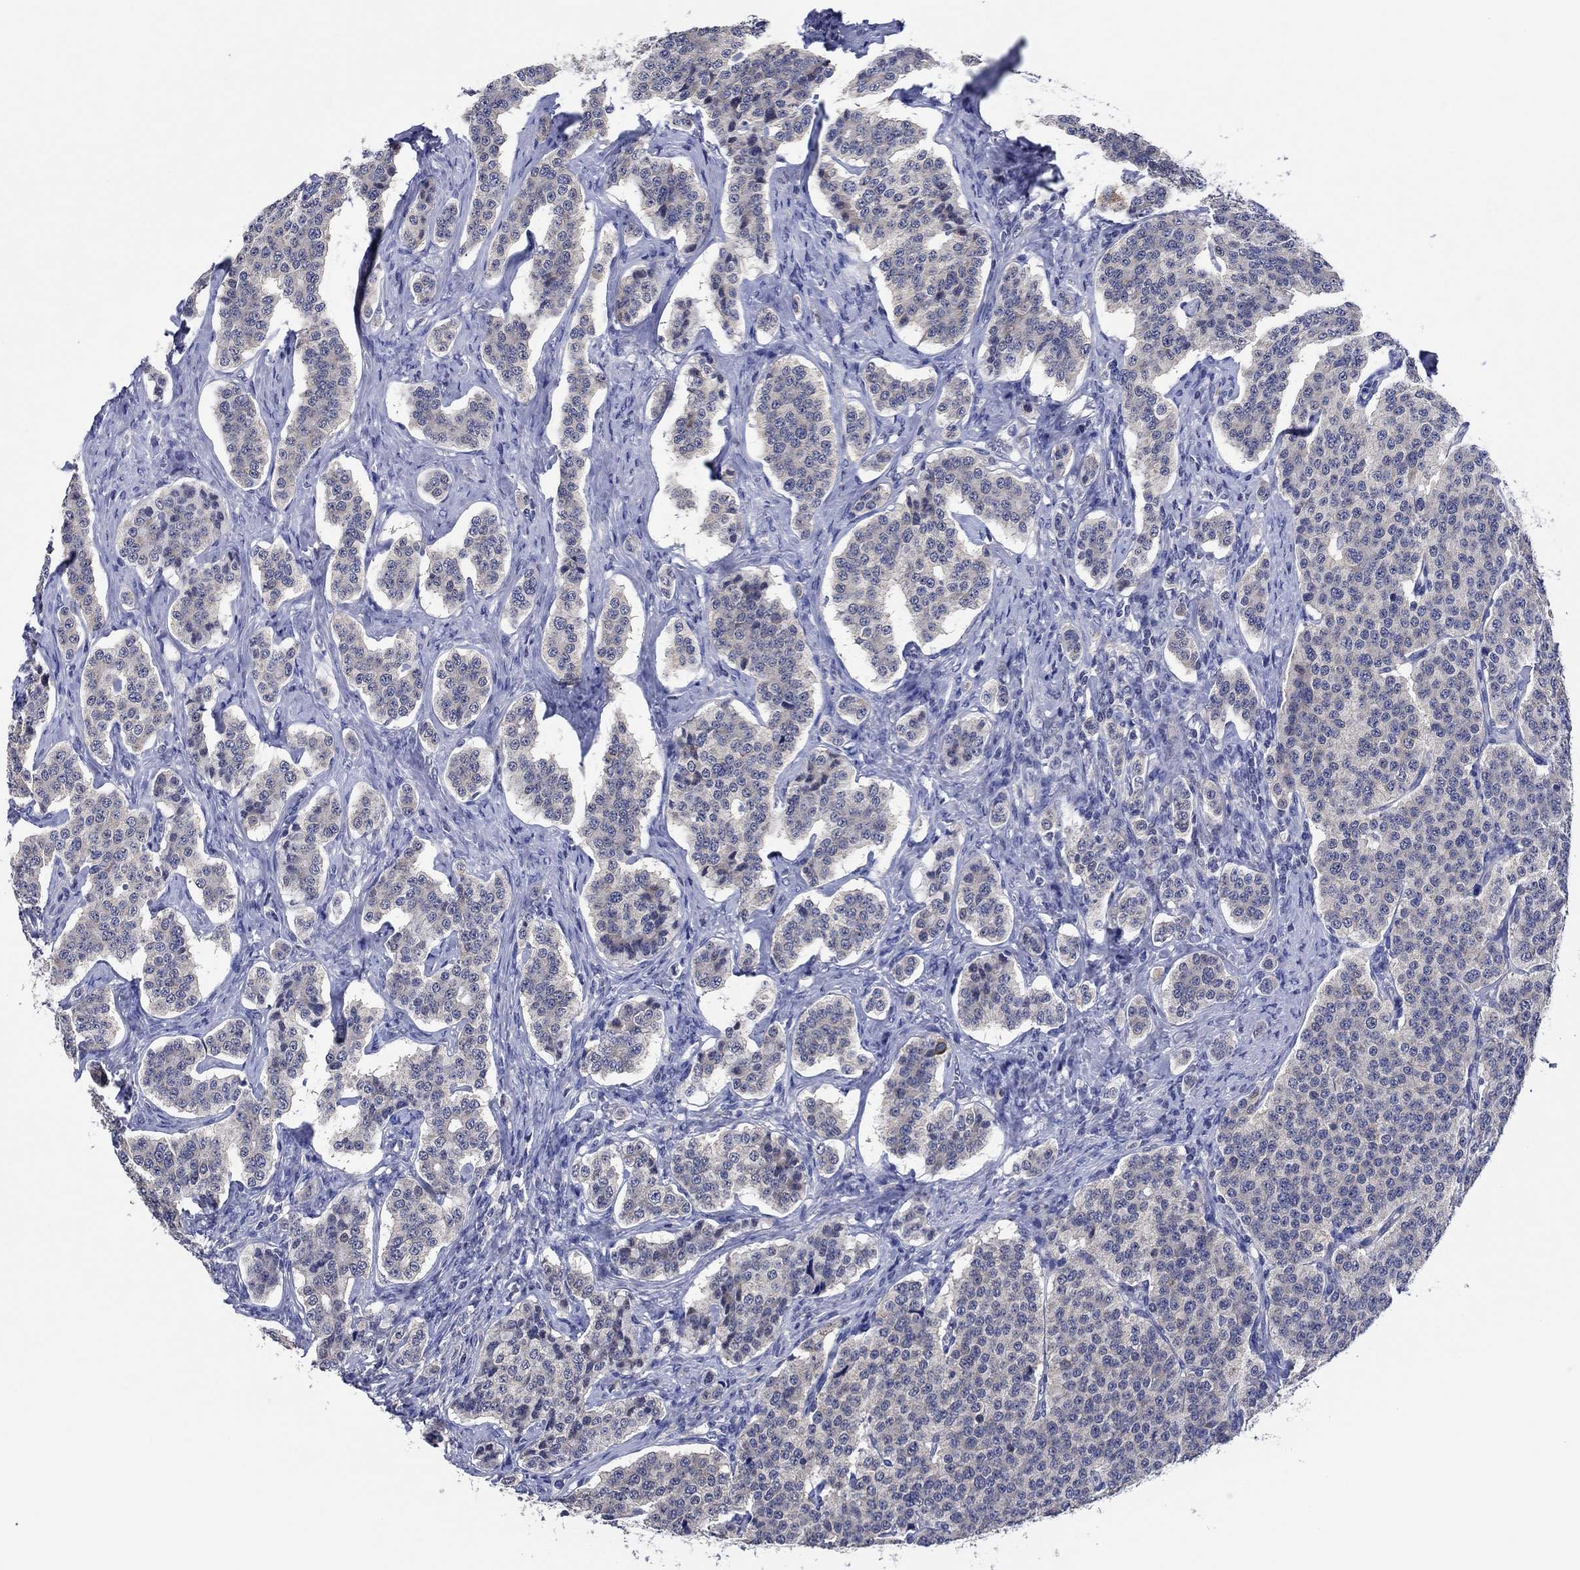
{"staining": {"intensity": "negative", "quantity": "none", "location": "none"}, "tissue": "carcinoid", "cell_type": "Tumor cells", "image_type": "cancer", "snomed": [{"axis": "morphology", "description": "Carcinoid, malignant, NOS"}, {"axis": "topography", "description": "Small intestine"}], "caption": "Immunohistochemical staining of malignant carcinoid reveals no significant expression in tumor cells.", "gene": "PRRT3", "patient": {"sex": "female", "age": 58}}